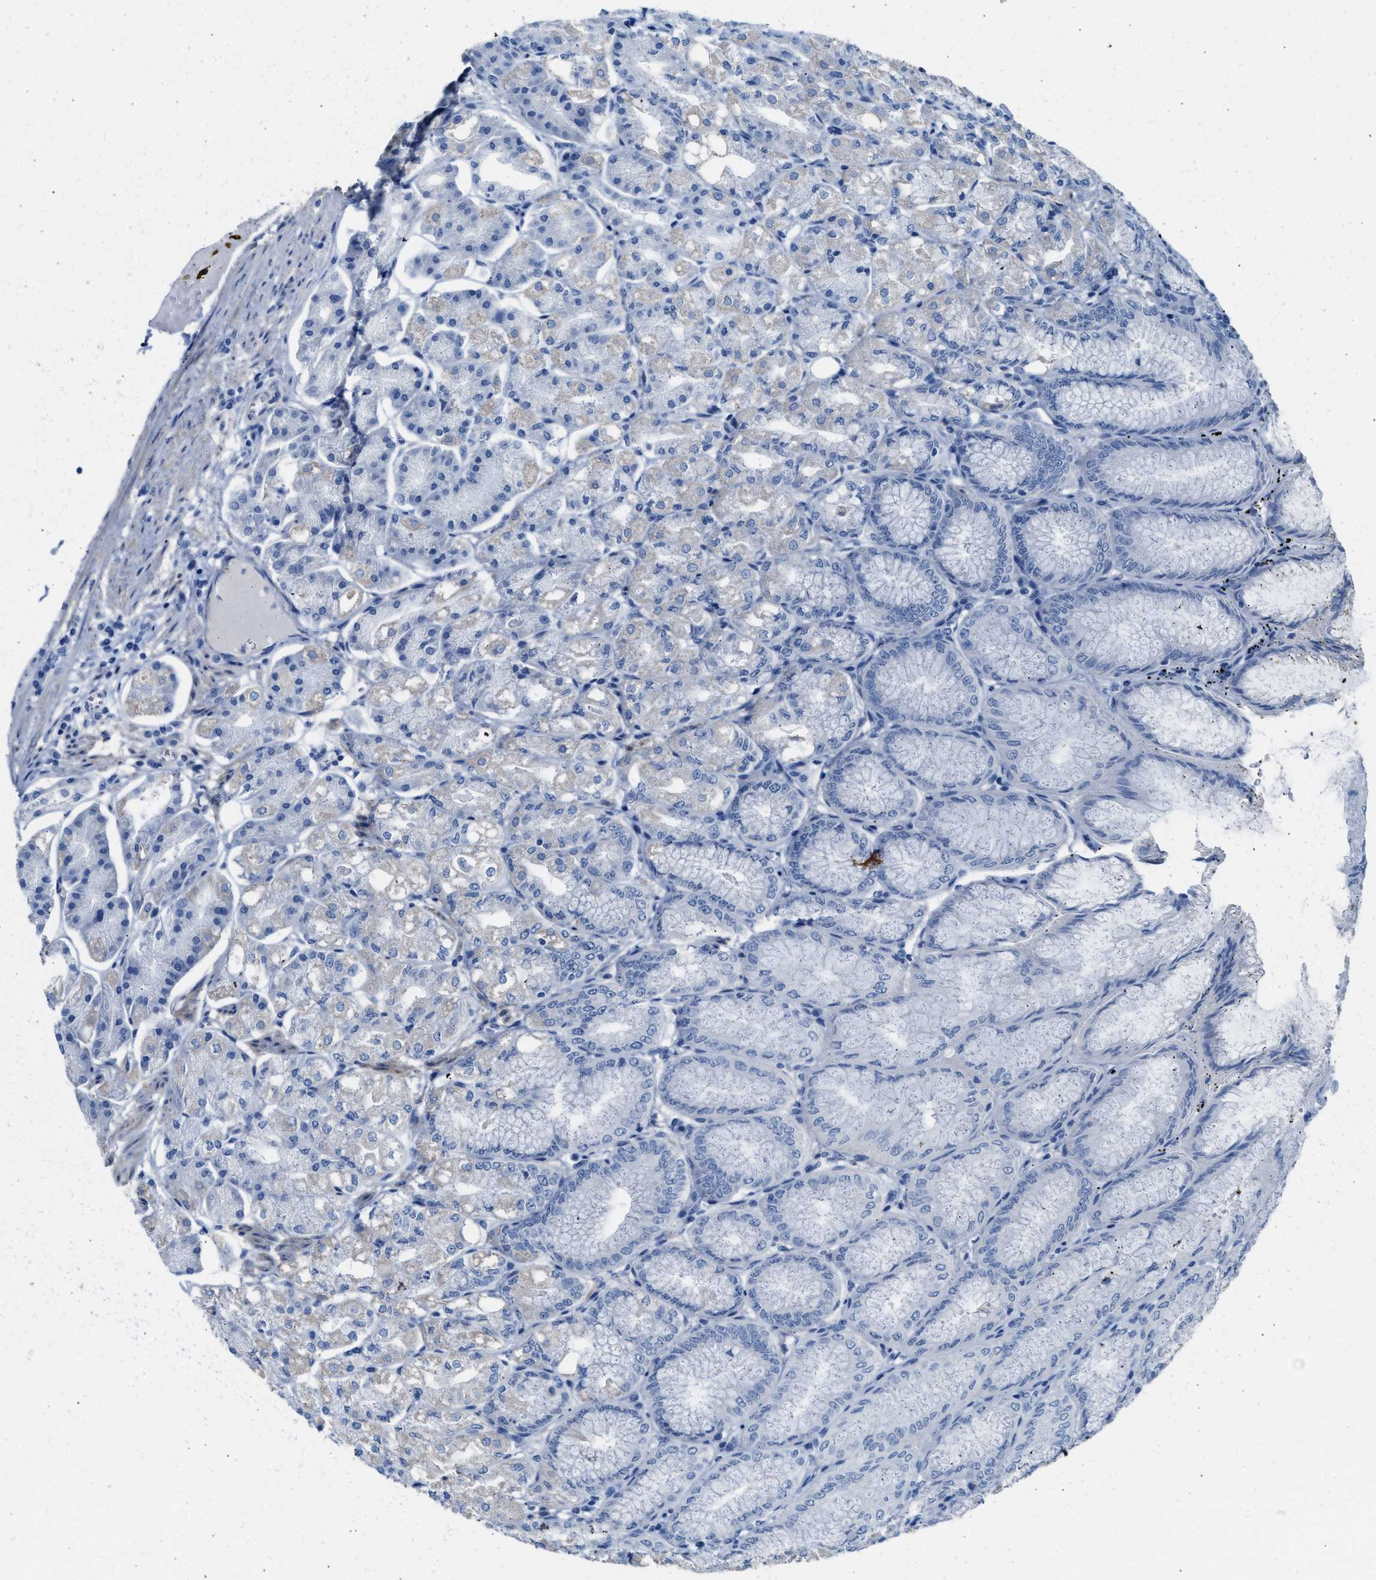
{"staining": {"intensity": "negative", "quantity": "none", "location": "none"}, "tissue": "stomach", "cell_type": "Glandular cells", "image_type": "normal", "snomed": [{"axis": "morphology", "description": "Normal tissue, NOS"}, {"axis": "topography", "description": "Stomach, lower"}], "caption": "Glandular cells show no significant positivity in normal stomach. (Brightfield microscopy of DAB immunohistochemistry at high magnification).", "gene": "SPAM1", "patient": {"sex": "male", "age": 71}}